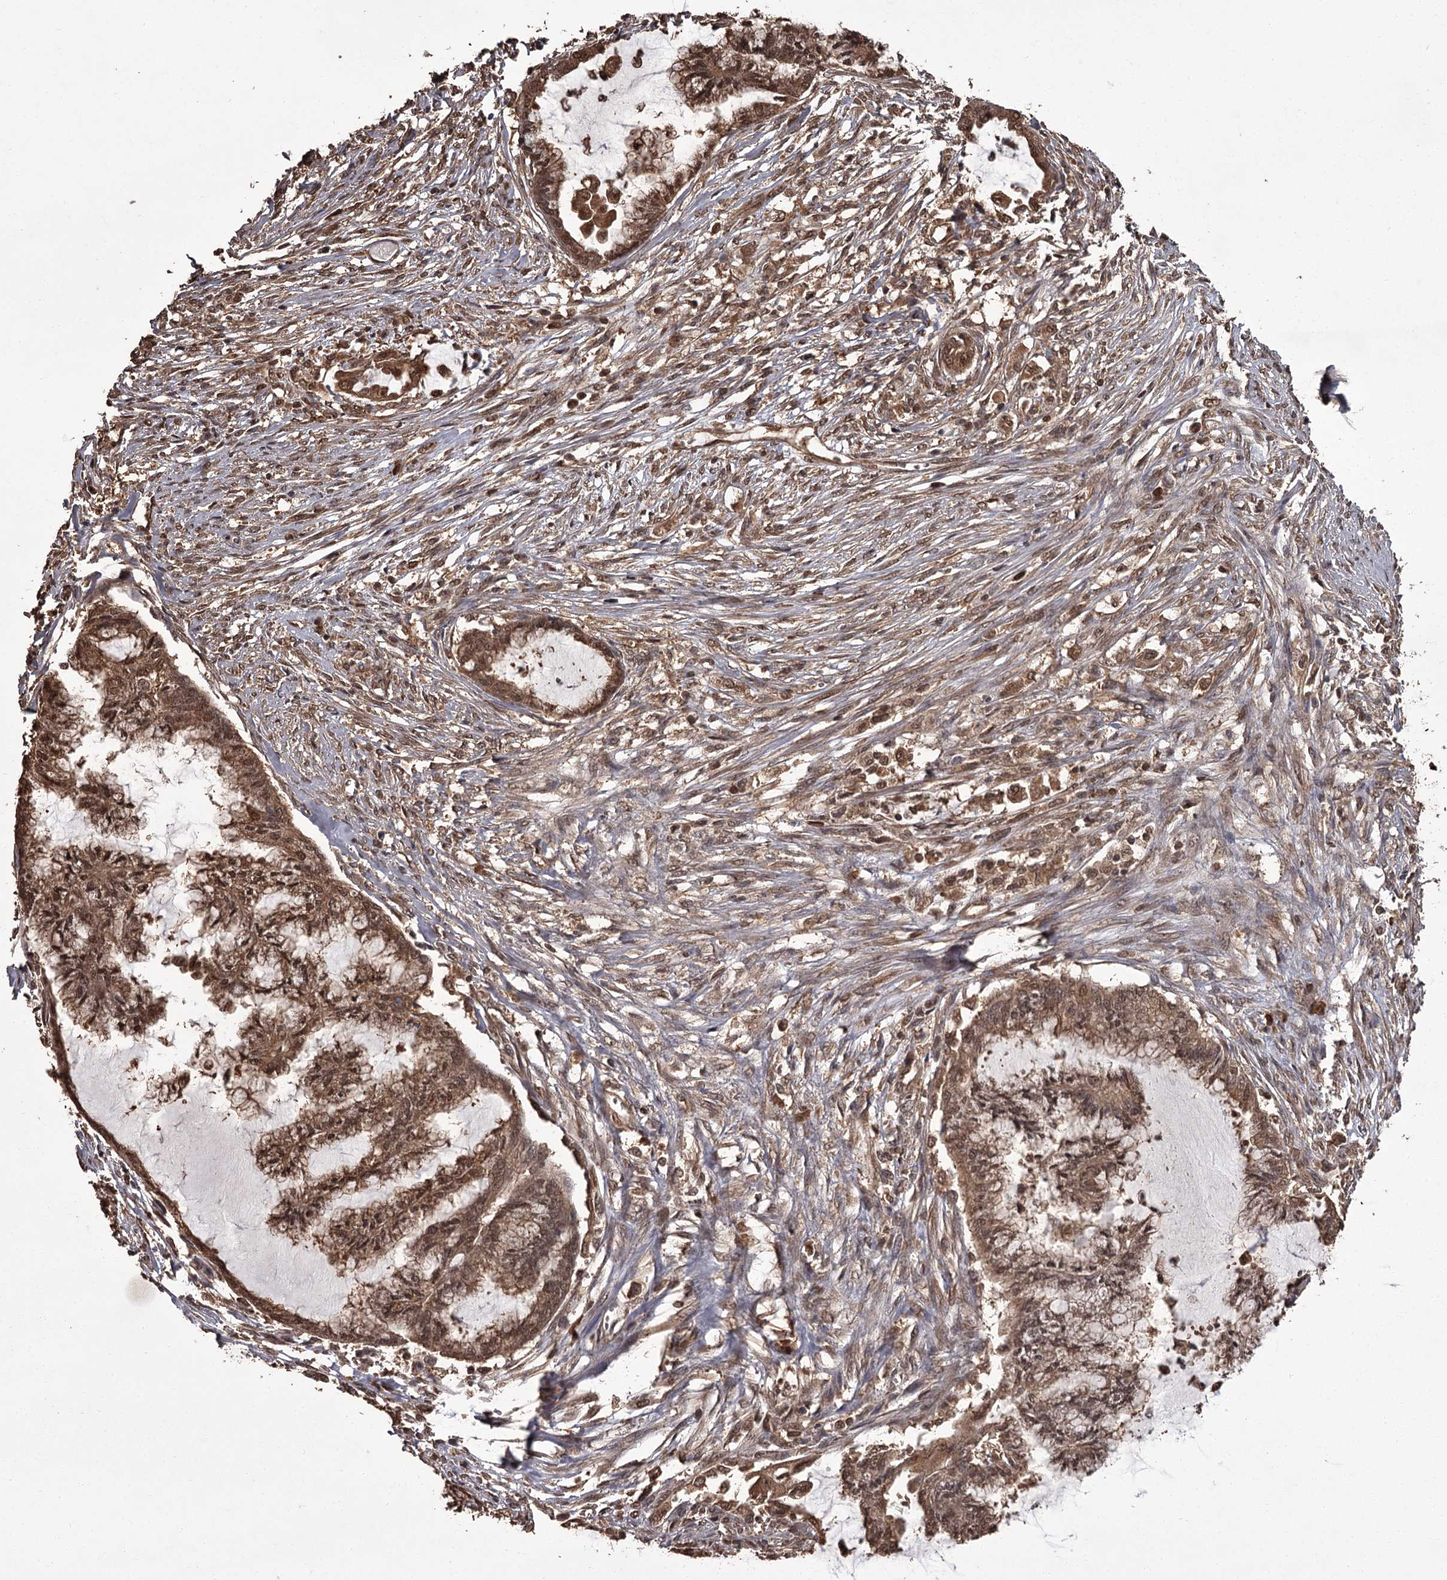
{"staining": {"intensity": "moderate", "quantity": ">75%", "location": "cytoplasmic/membranous,nuclear"}, "tissue": "endometrial cancer", "cell_type": "Tumor cells", "image_type": "cancer", "snomed": [{"axis": "morphology", "description": "Adenocarcinoma, NOS"}, {"axis": "topography", "description": "Endometrium"}], "caption": "Human endometrial cancer (adenocarcinoma) stained with a brown dye reveals moderate cytoplasmic/membranous and nuclear positive staining in about >75% of tumor cells.", "gene": "NPRL2", "patient": {"sex": "female", "age": 86}}